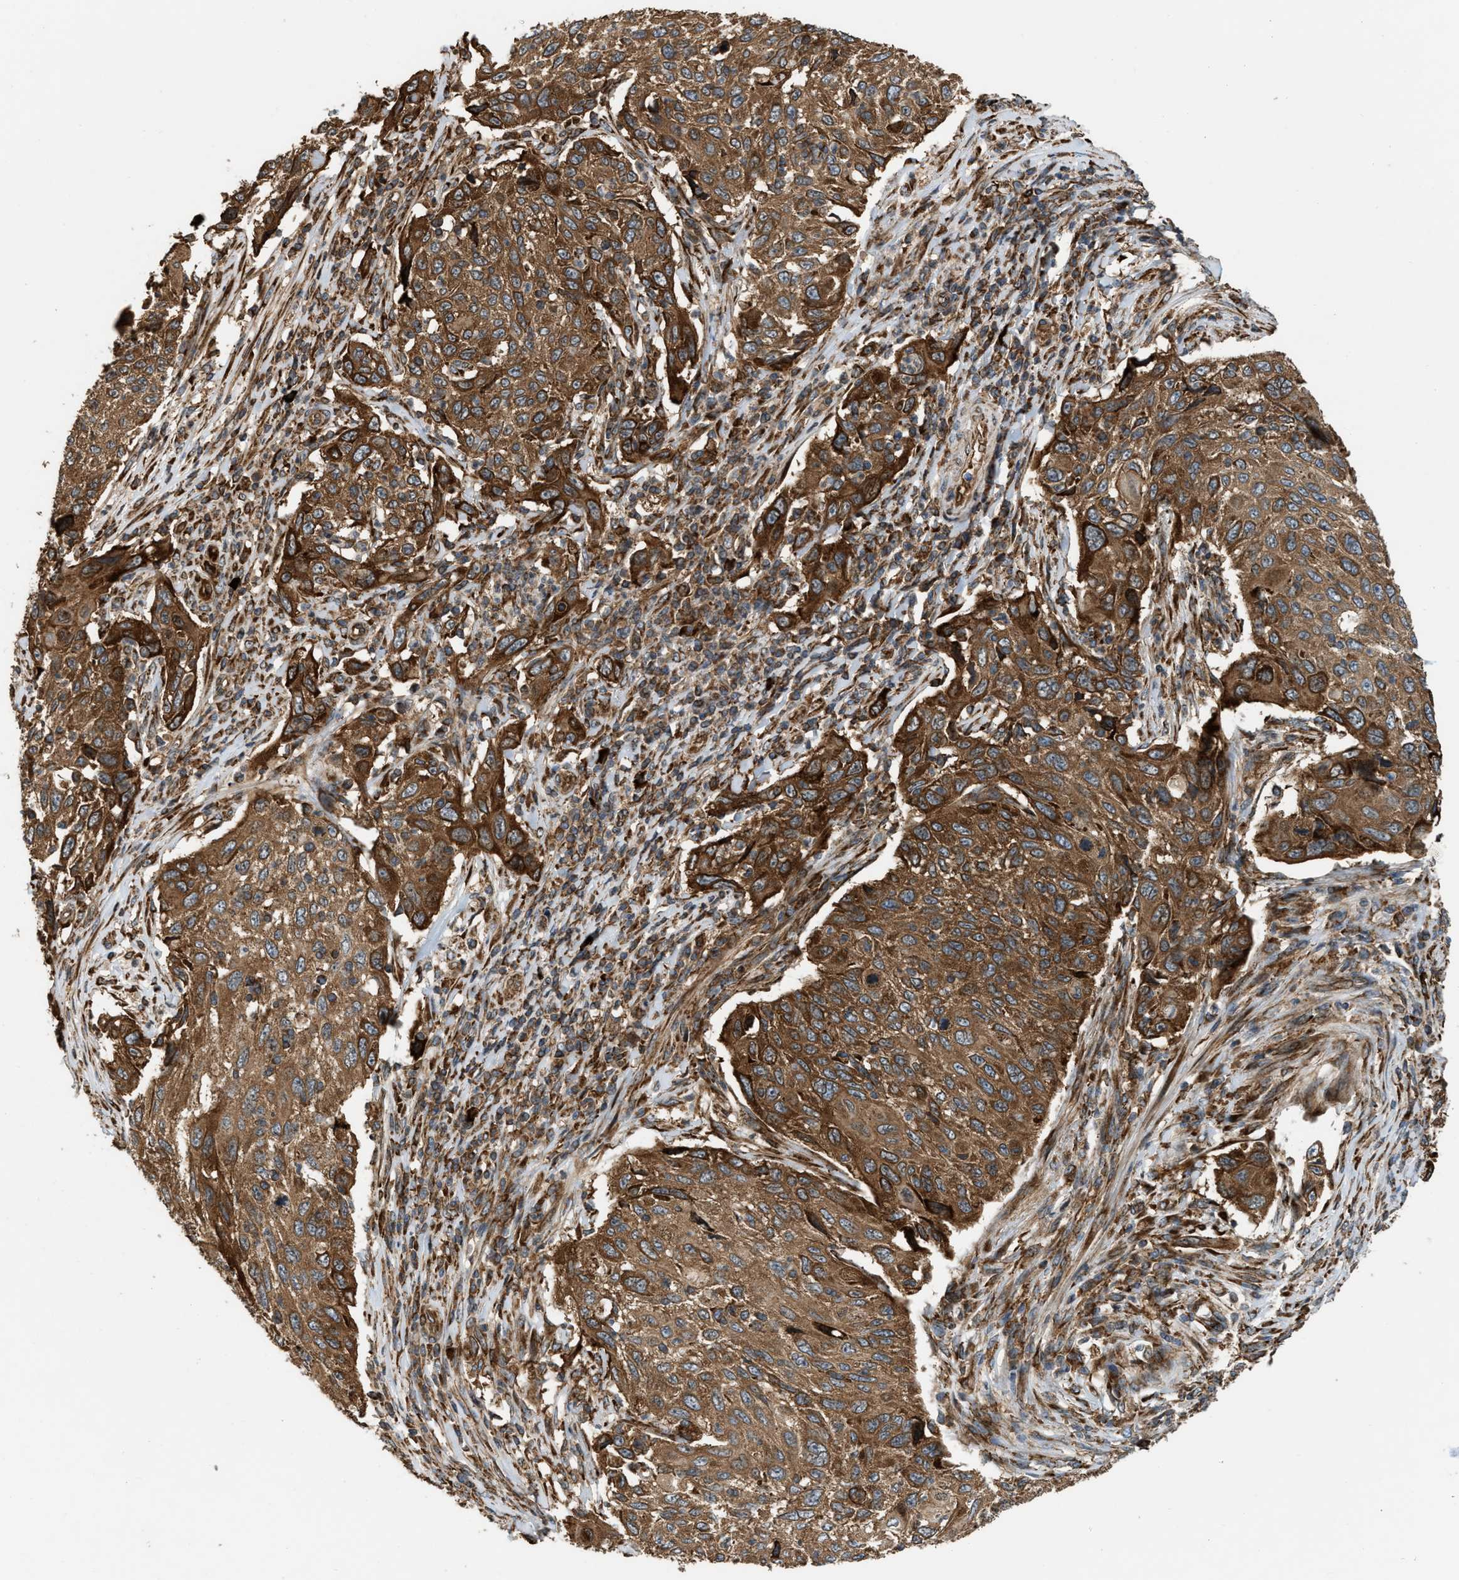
{"staining": {"intensity": "strong", "quantity": ">75%", "location": "cytoplasmic/membranous"}, "tissue": "cervical cancer", "cell_type": "Tumor cells", "image_type": "cancer", "snomed": [{"axis": "morphology", "description": "Squamous cell carcinoma, NOS"}, {"axis": "topography", "description": "Cervix"}], "caption": "Human squamous cell carcinoma (cervical) stained with a protein marker demonstrates strong staining in tumor cells.", "gene": "BAIAP2L1", "patient": {"sex": "female", "age": 70}}